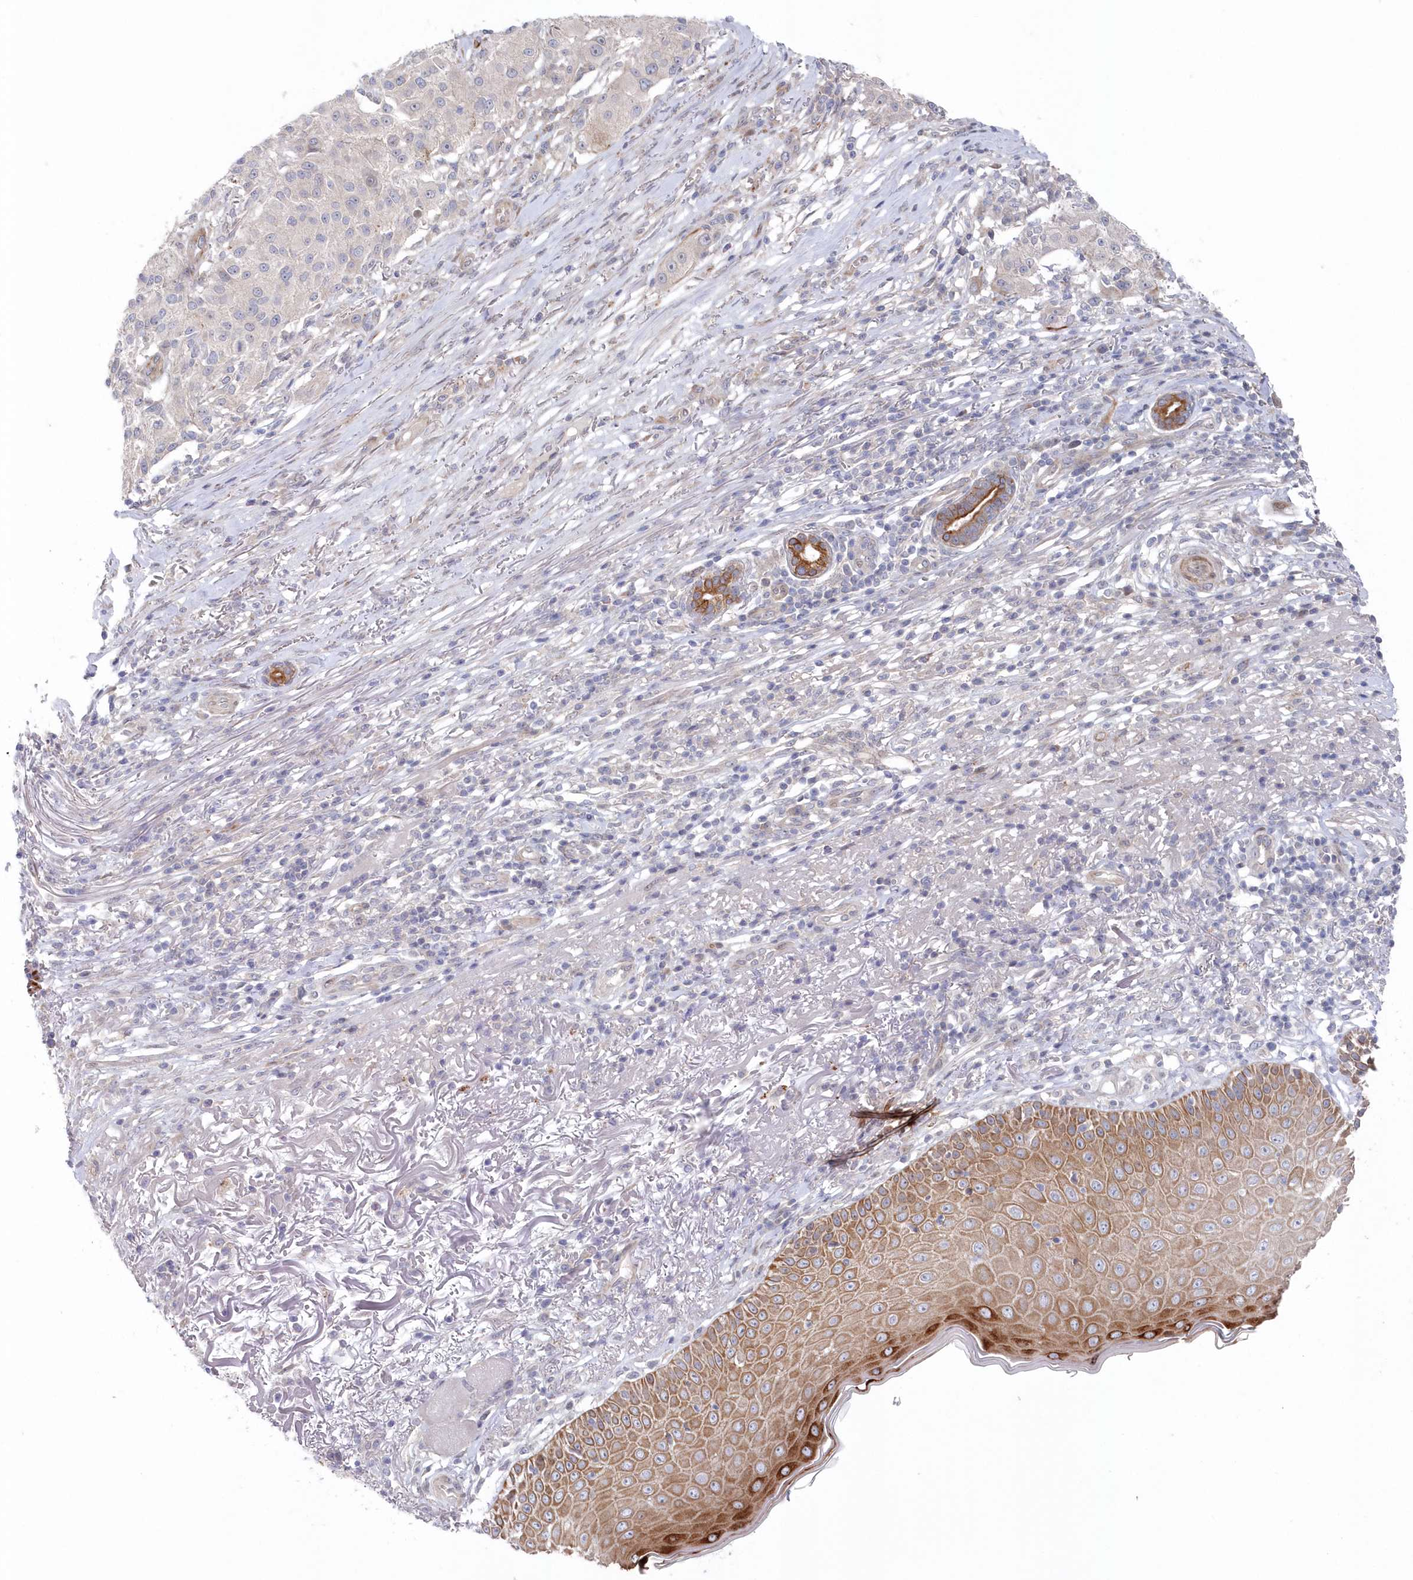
{"staining": {"intensity": "negative", "quantity": "none", "location": "none"}, "tissue": "melanoma", "cell_type": "Tumor cells", "image_type": "cancer", "snomed": [{"axis": "morphology", "description": "Necrosis, NOS"}, {"axis": "morphology", "description": "Malignant melanoma, NOS"}, {"axis": "topography", "description": "Skin"}], "caption": "A high-resolution histopathology image shows immunohistochemistry staining of malignant melanoma, which shows no significant positivity in tumor cells. (Brightfield microscopy of DAB immunohistochemistry at high magnification).", "gene": "KIAA1586", "patient": {"sex": "female", "age": 87}}